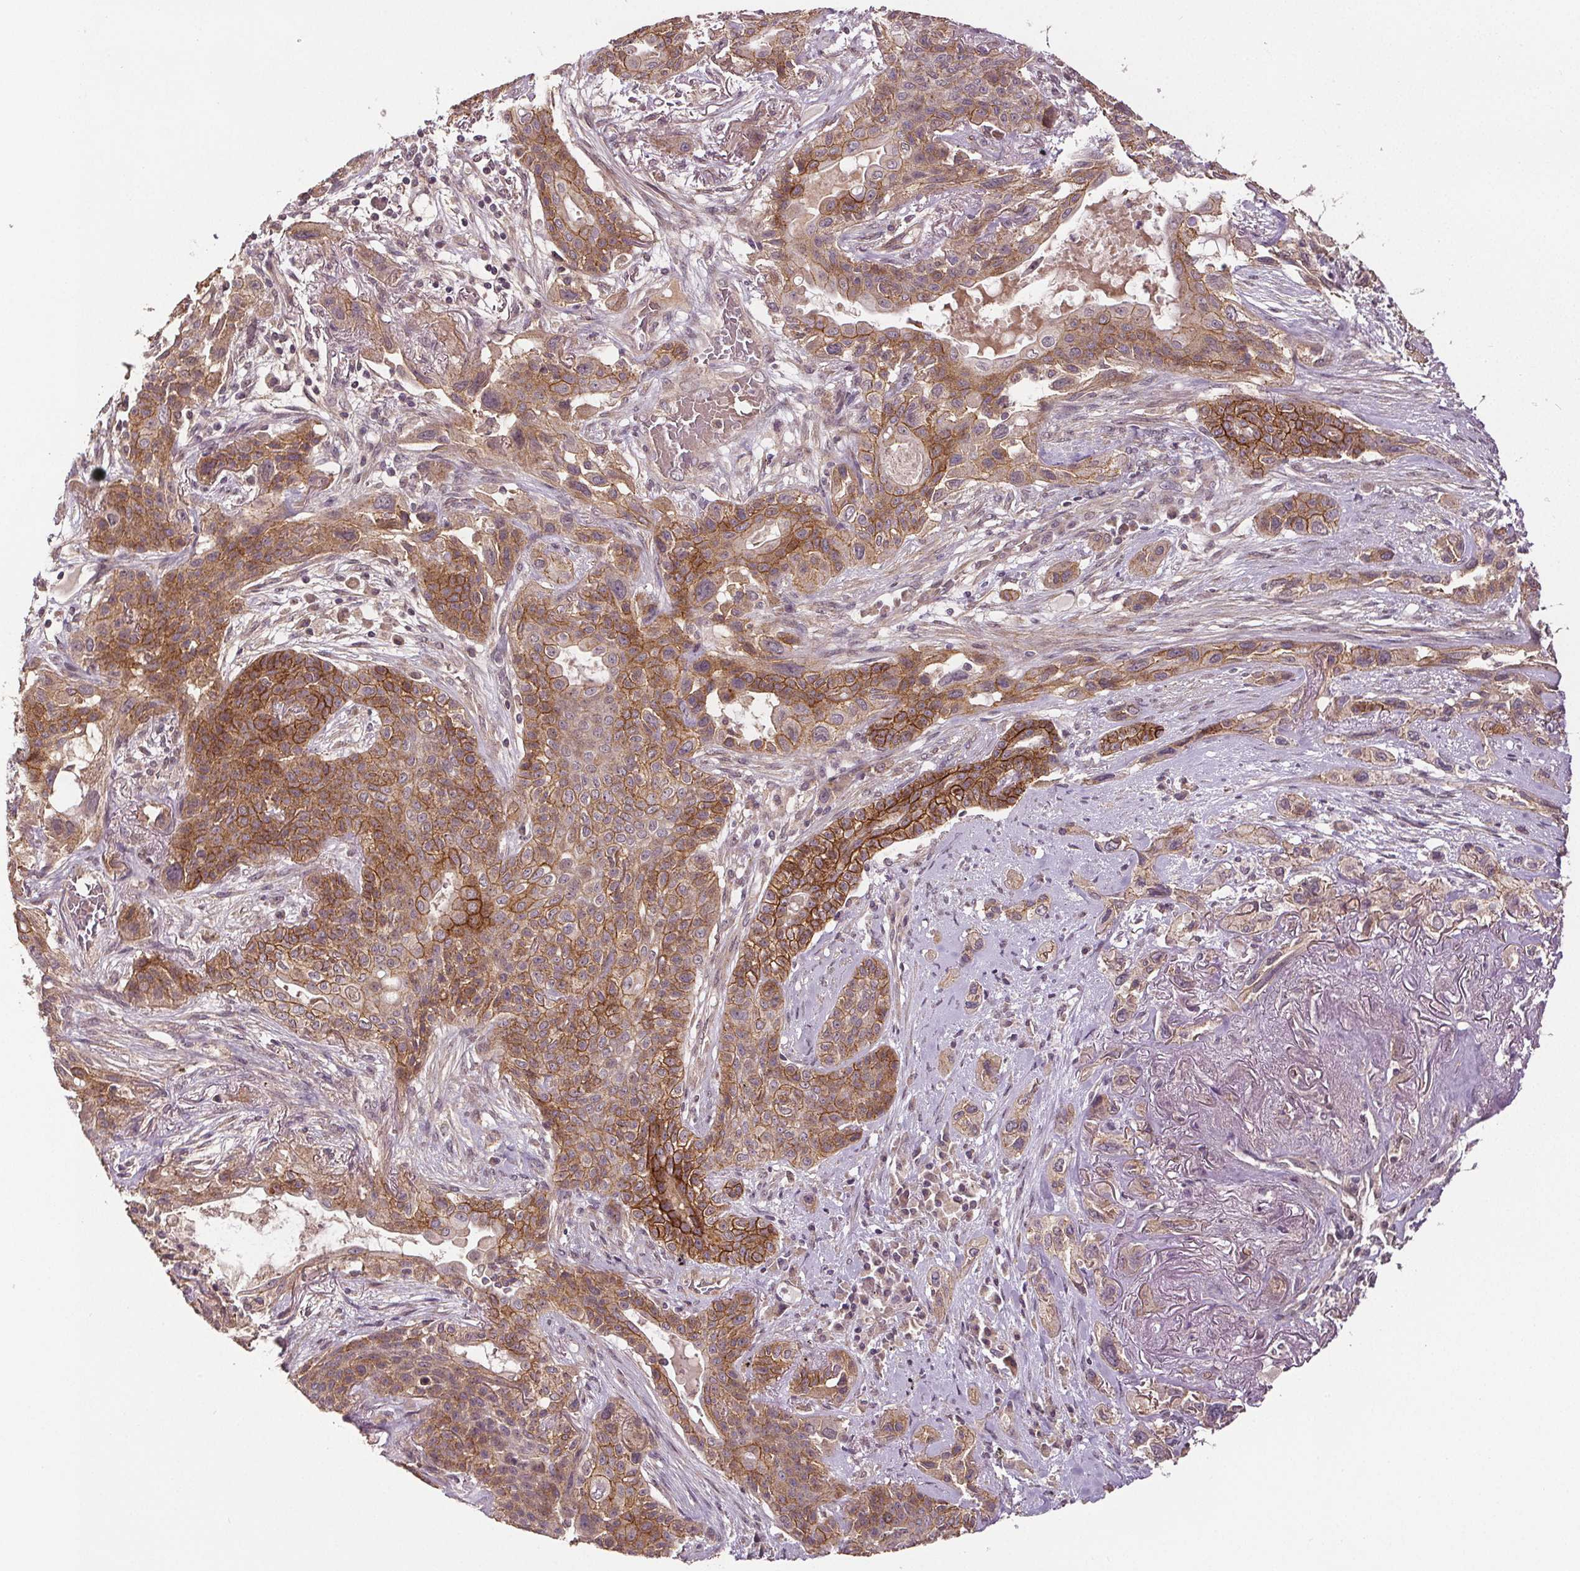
{"staining": {"intensity": "moderate", "quantity": ">75%", "location": "cytoplasmic/membranous"}, "tissue": "lung cancer", "cell_type": "Tumor cells", "image_type": "cancer", "snomed": [{"axis": "morphology", "description": "Squamous cell carcinoma, NOS"}, {"axis": "topography", "description": "Lung"}], "caption": "The photomicrograph exhibits immunohistochemical staining of squamous cell carcinoma (lung). There is moderate cytoplasmic/membranous positivity is identified in approximately >75% of tumor cells.", "gene": "EPHB3", "patient": {"sex": "female", "age": 70}}